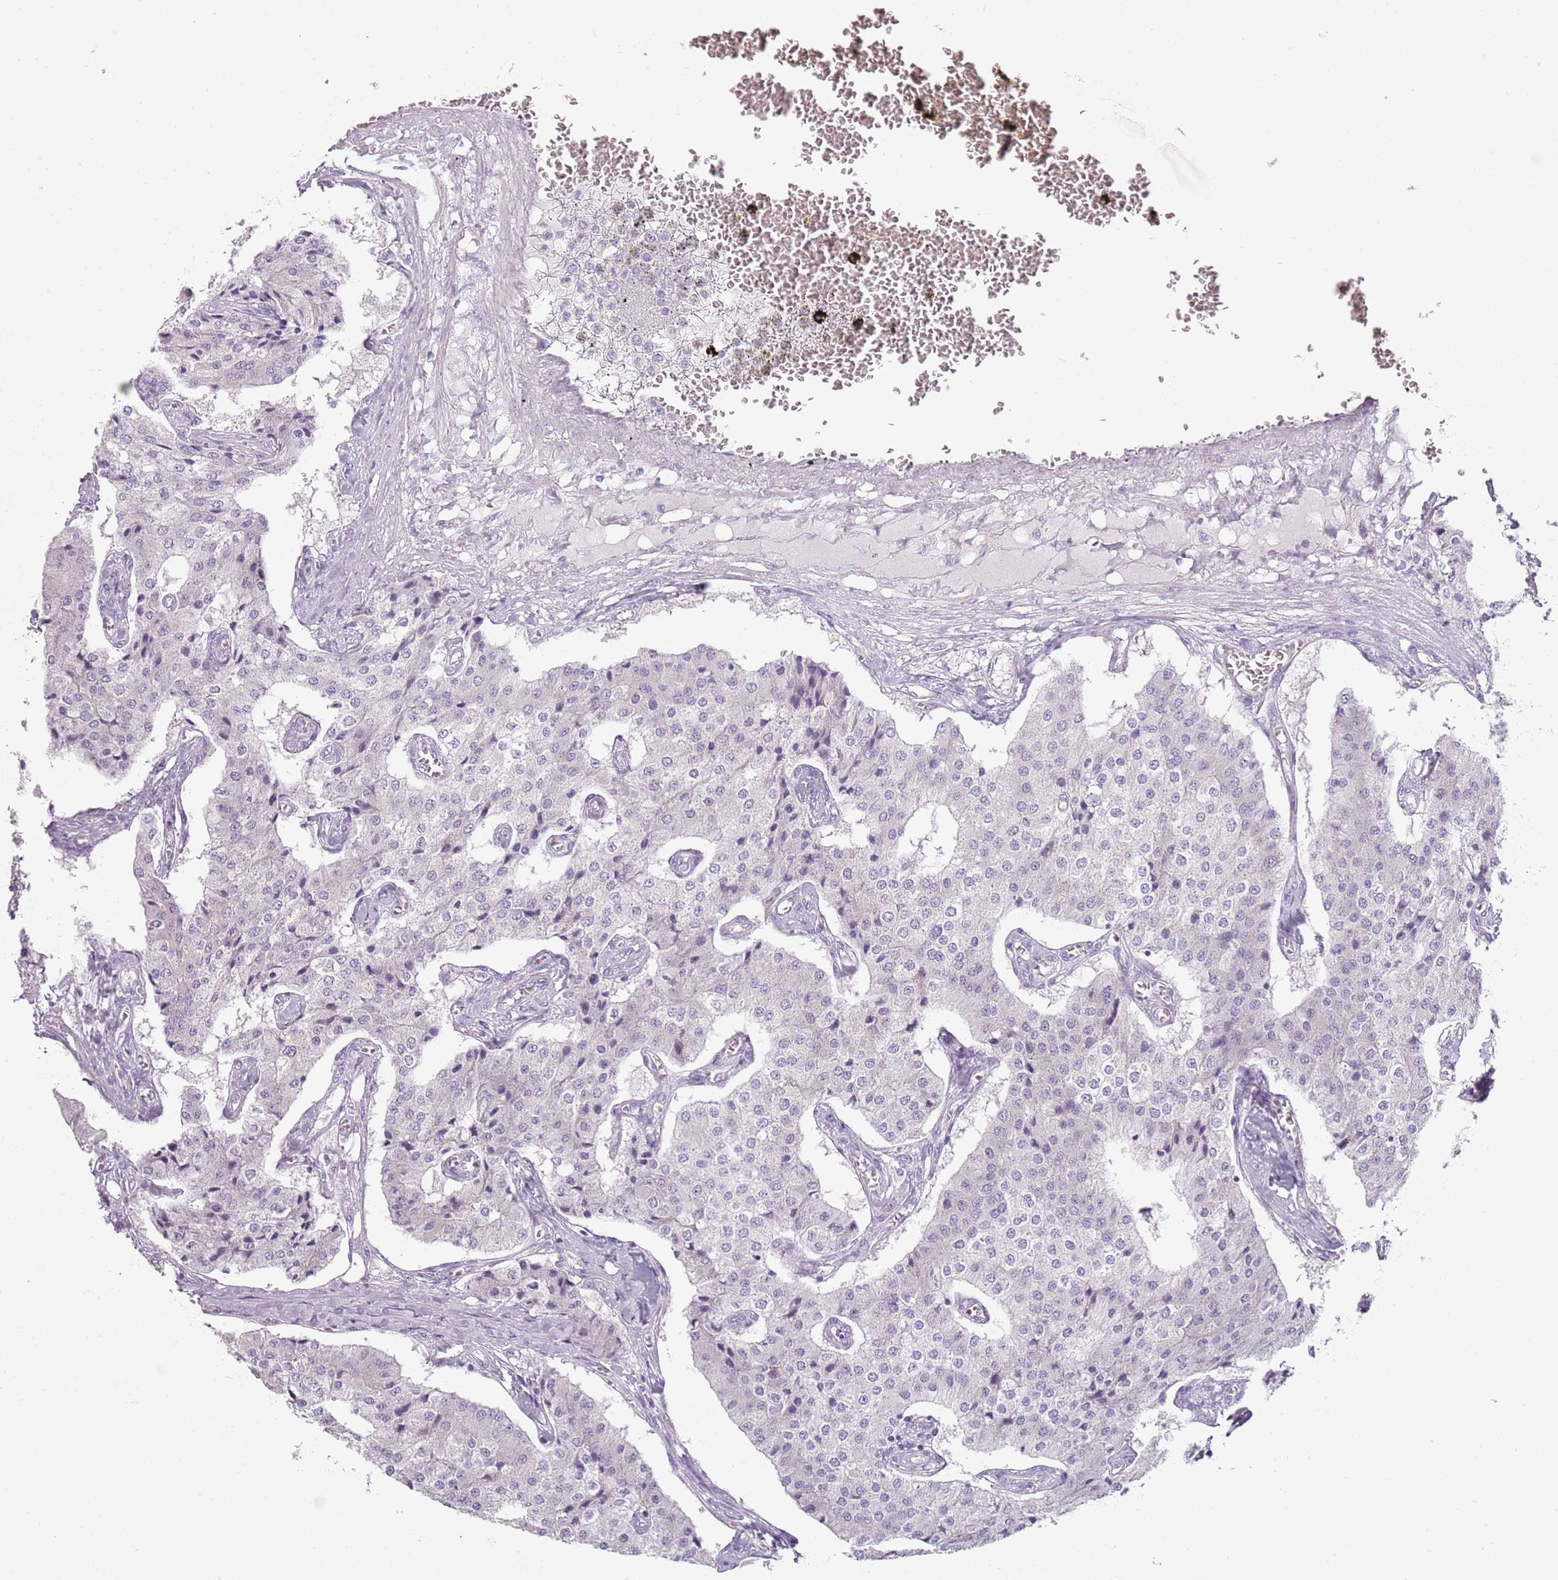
{"staining": {"intensity": "negative", "quantity": "none", "location": "none"}, "tissue": "carcinoid", "cell_type": "Tumor cells", "image_type": "cancer", "snomed": [{"axis": "morphology", "description": "Carcinoid, malignant, NOS"}, {"axis": "topography", "description": "Colon"}], "caption": "Human carcinoid (malignant) stained for a protein using immunohistochemistry displays no positivity in tumor cells.", "gene": "ZNF583", "patient": {"sex": "female", "age": 52}}